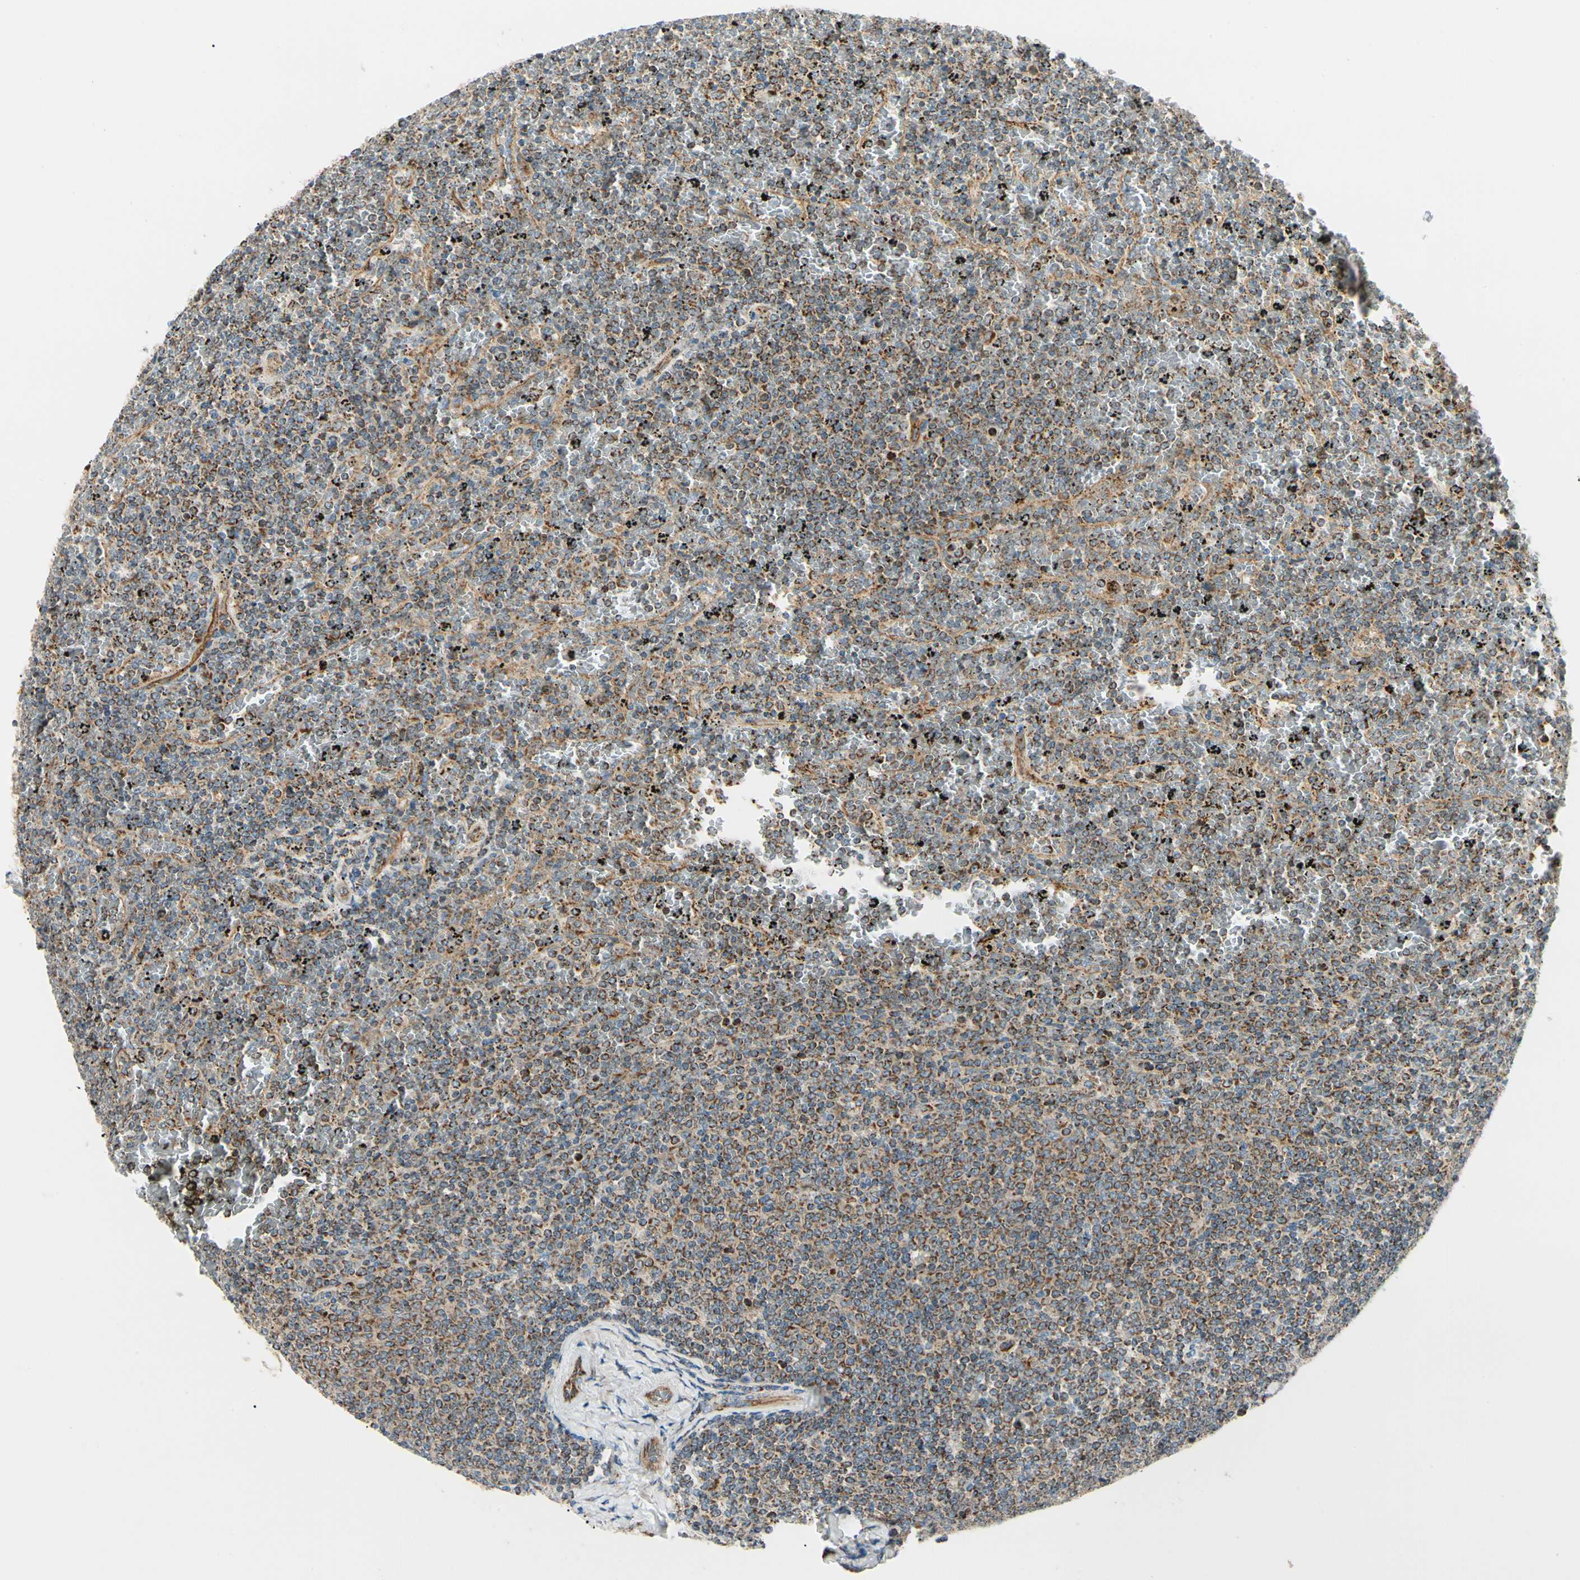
{"staining": {"intensity": "moderate", "quantity": ">75%", "location": "cytoplasmic/membranous"}, "tissue": "lymphoma", "cell_type": "Tumor cells", "image_type": "cancer", "snomed": [{"axis": "morphology", "description": "Malignant lymphoma, non-Hodgkin's type, Low grade"}, {"axis": "topography", "description": "Spleen"}], "caption": "Malignant lymphoma, non-Hodgkin's type (low-grade) stained with DAB IHC reveals medium levels of moderate cytoplasmic/membranous positivity in approximately >75% of tumor cells.", "gene": "TBC1D10A", "patient": {"sex": "female", "age": 77}}